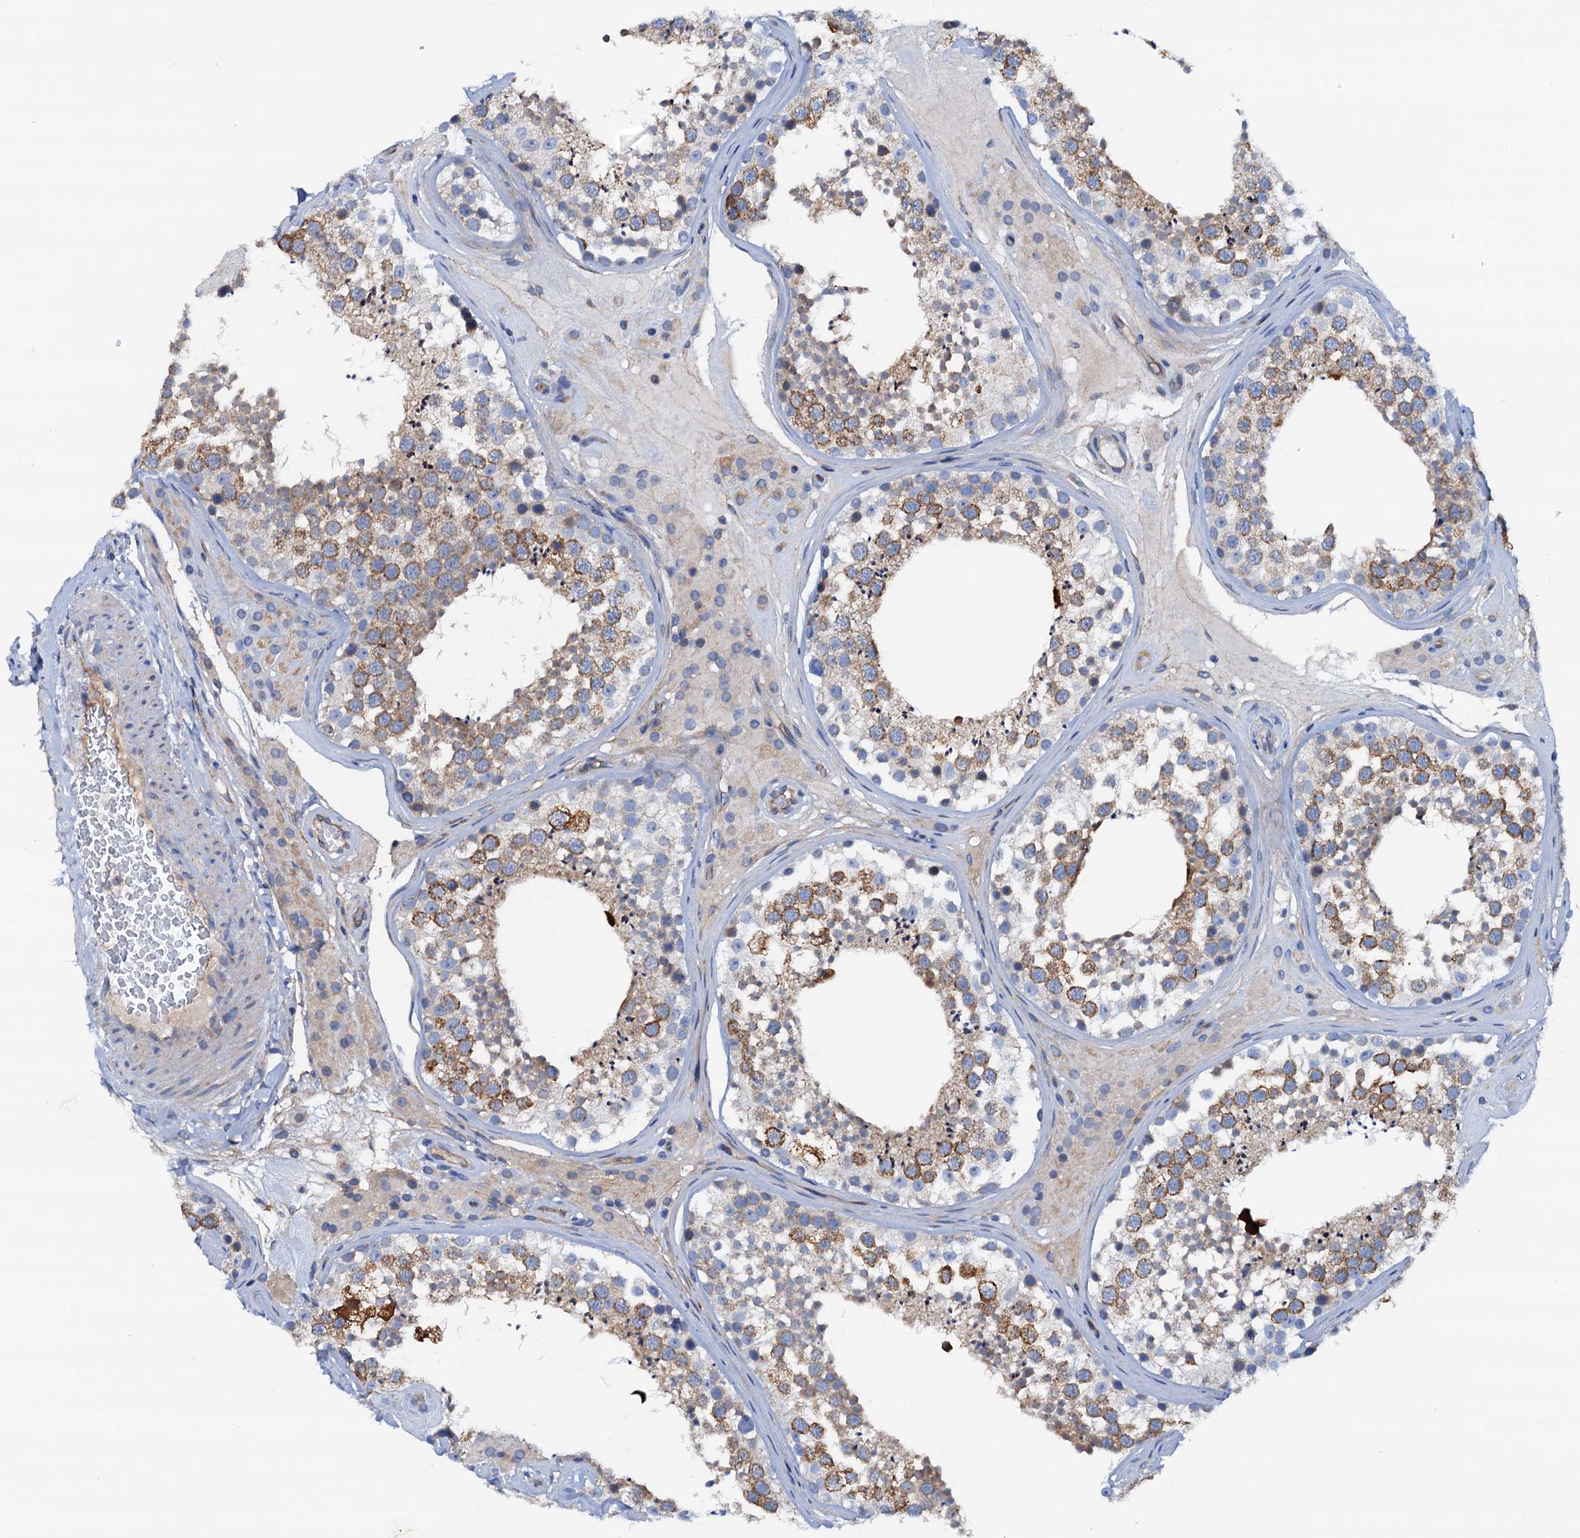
{"staining": {"intensity": "moderate", "quantity": ">75%", "location": "cytoplasmic/membranous"}, "tissue": "testis", "cell_type": "Cells in seminiferous ducts", "image_type": "normal", "snomed": [{"axis": "morphology", "description": "Normal tissue, NOS"}, {"axis": "topography", "description": "Testis"}], "caption": "Immunohistochemistry (IHC) of unremarkable testis displays medium levels of moderate cytoplasmic/membranous expression in about >75% of cells in seminiferous ducts.", "gene": "RASSF9", "patient": {"sex": "male", "age": 46}}